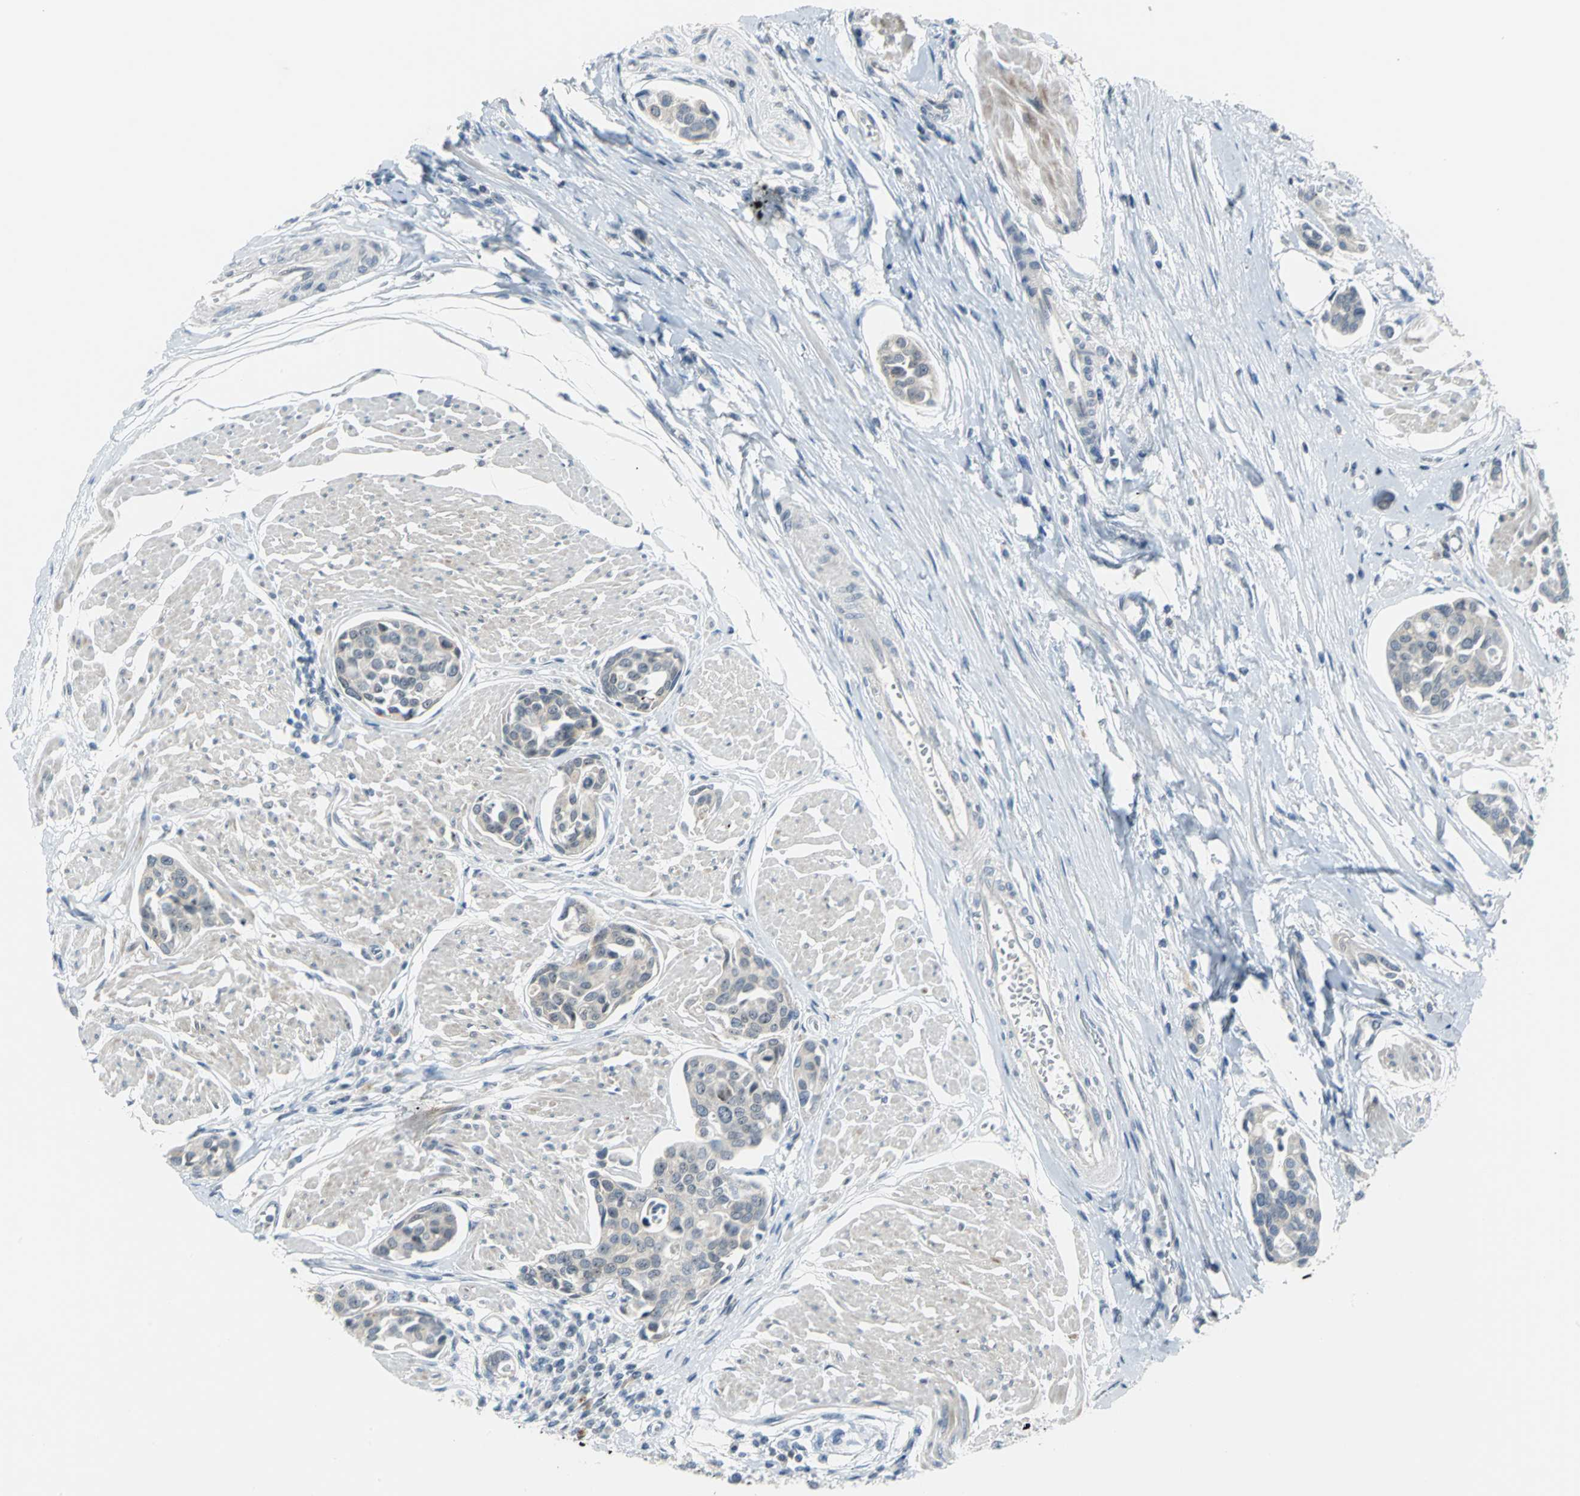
{"staining": {"intensity": "moderate", "quantity": "25%-75%", "location": "nuclear"}, "tissue": "urothelial cancer", "cell_type": "Tumor cells", "image_type": "cancer", "snomed": [{"axis": "morphology", "description": "Urothelial carcinoma, High grade"}, {"axis": "topography", "description": "Urinary bladder"}], "caption": "Immunohistochemical staining of human urothelial cancer reveals medium levels of moderate nuclear expression in approximately 25%-75% of tumor cells.", "gene": "MYBBP1A", "patient": {"sex": "male", "age": 78}}